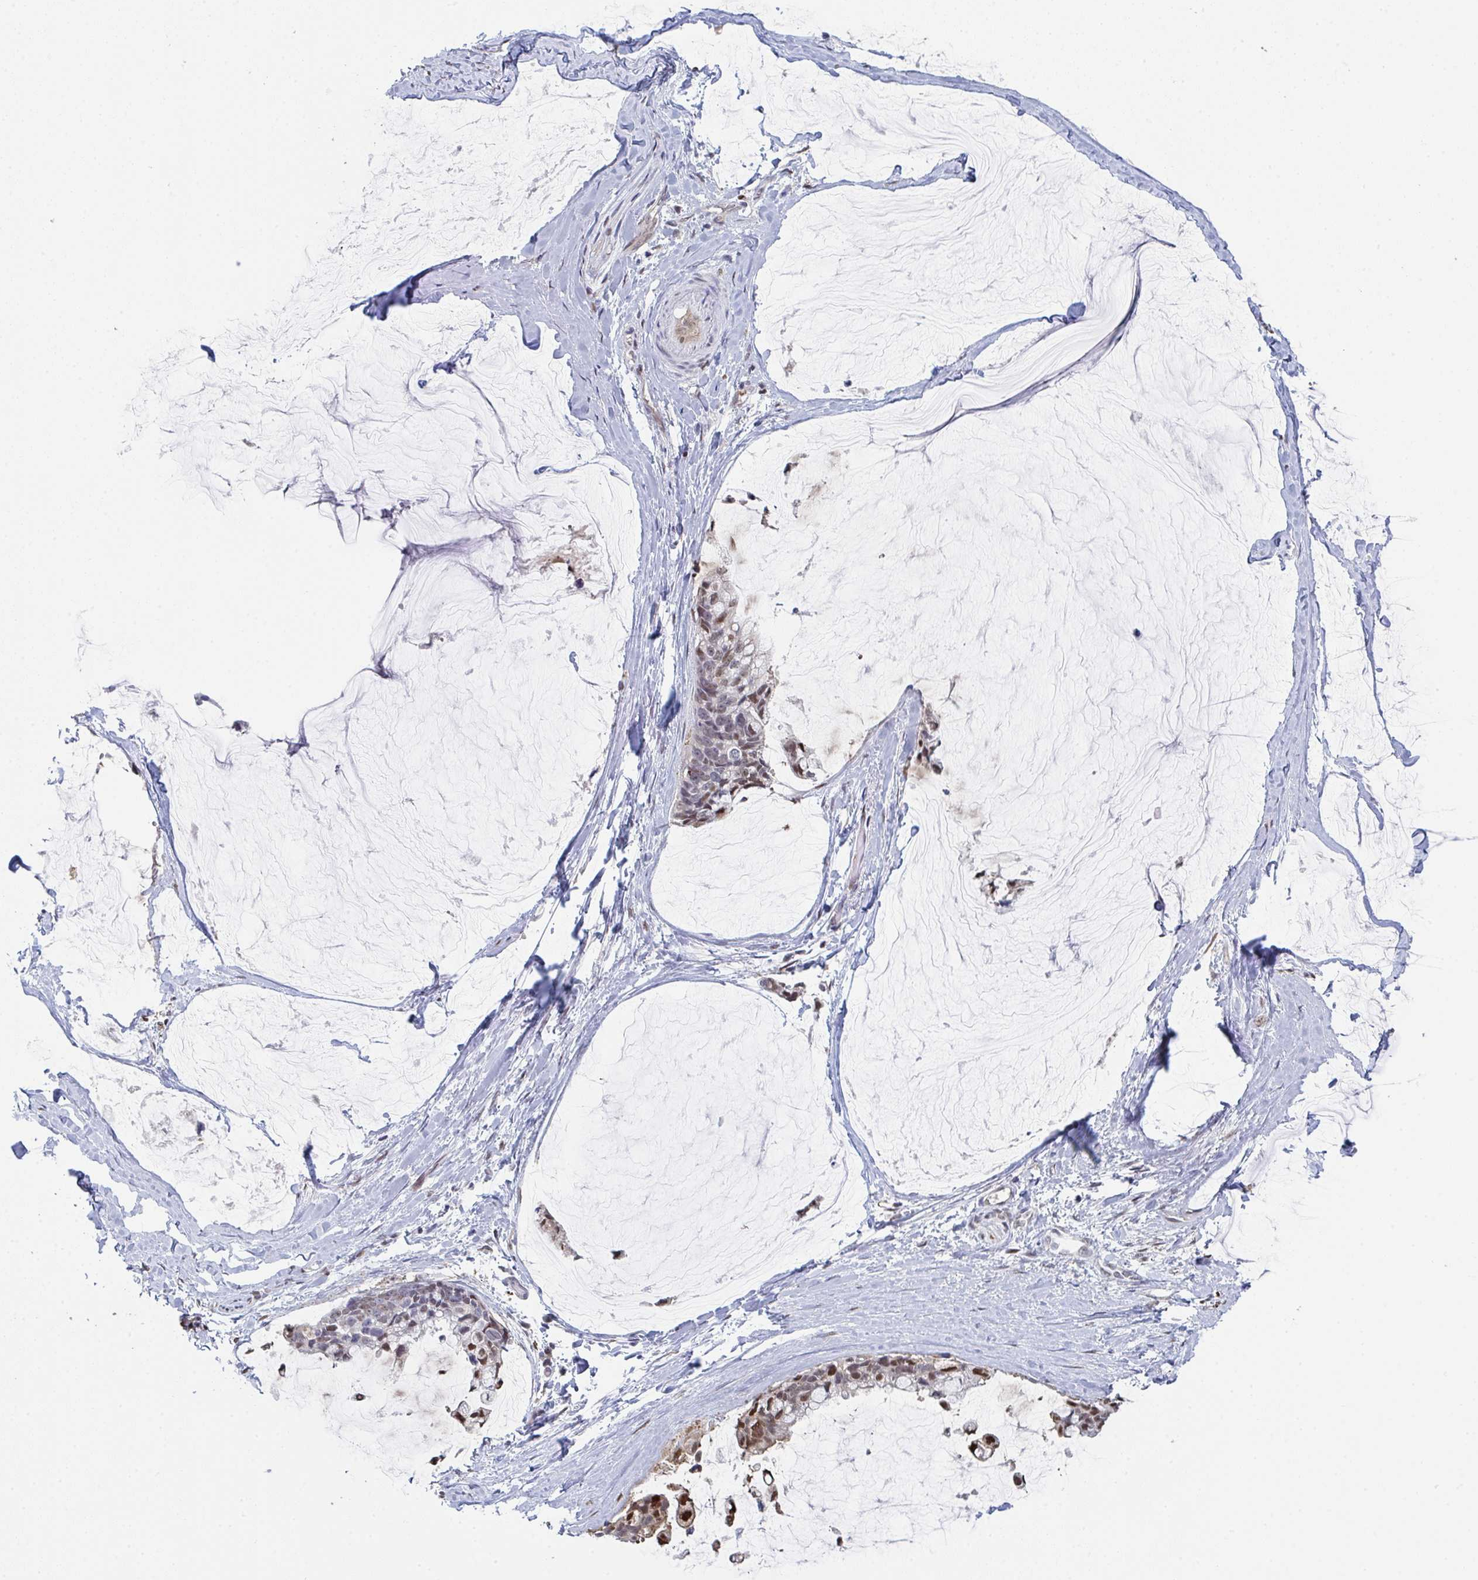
{"staining": {"intensity": "weak", "quantity": "25%-75%", "location": "nuclear"}, "tissue": "ovarian cancer", "cell_type": "Tumor cells", "image_type": "cancer", "snomed": [{"axis": "morphology", "description": "Cystadenocarcinoma, mucinous, NOS"}, {"axis": "topography", "description": "Ovary"}], "caption": "Protein expression analysis of human ovarian mucinous cystadenocarcinoma reveals weak nuclear positivity in approximately 25%-75% of tumor cells.", "gene": "ACD", "patient": {"sex": "female", "age": 39}}